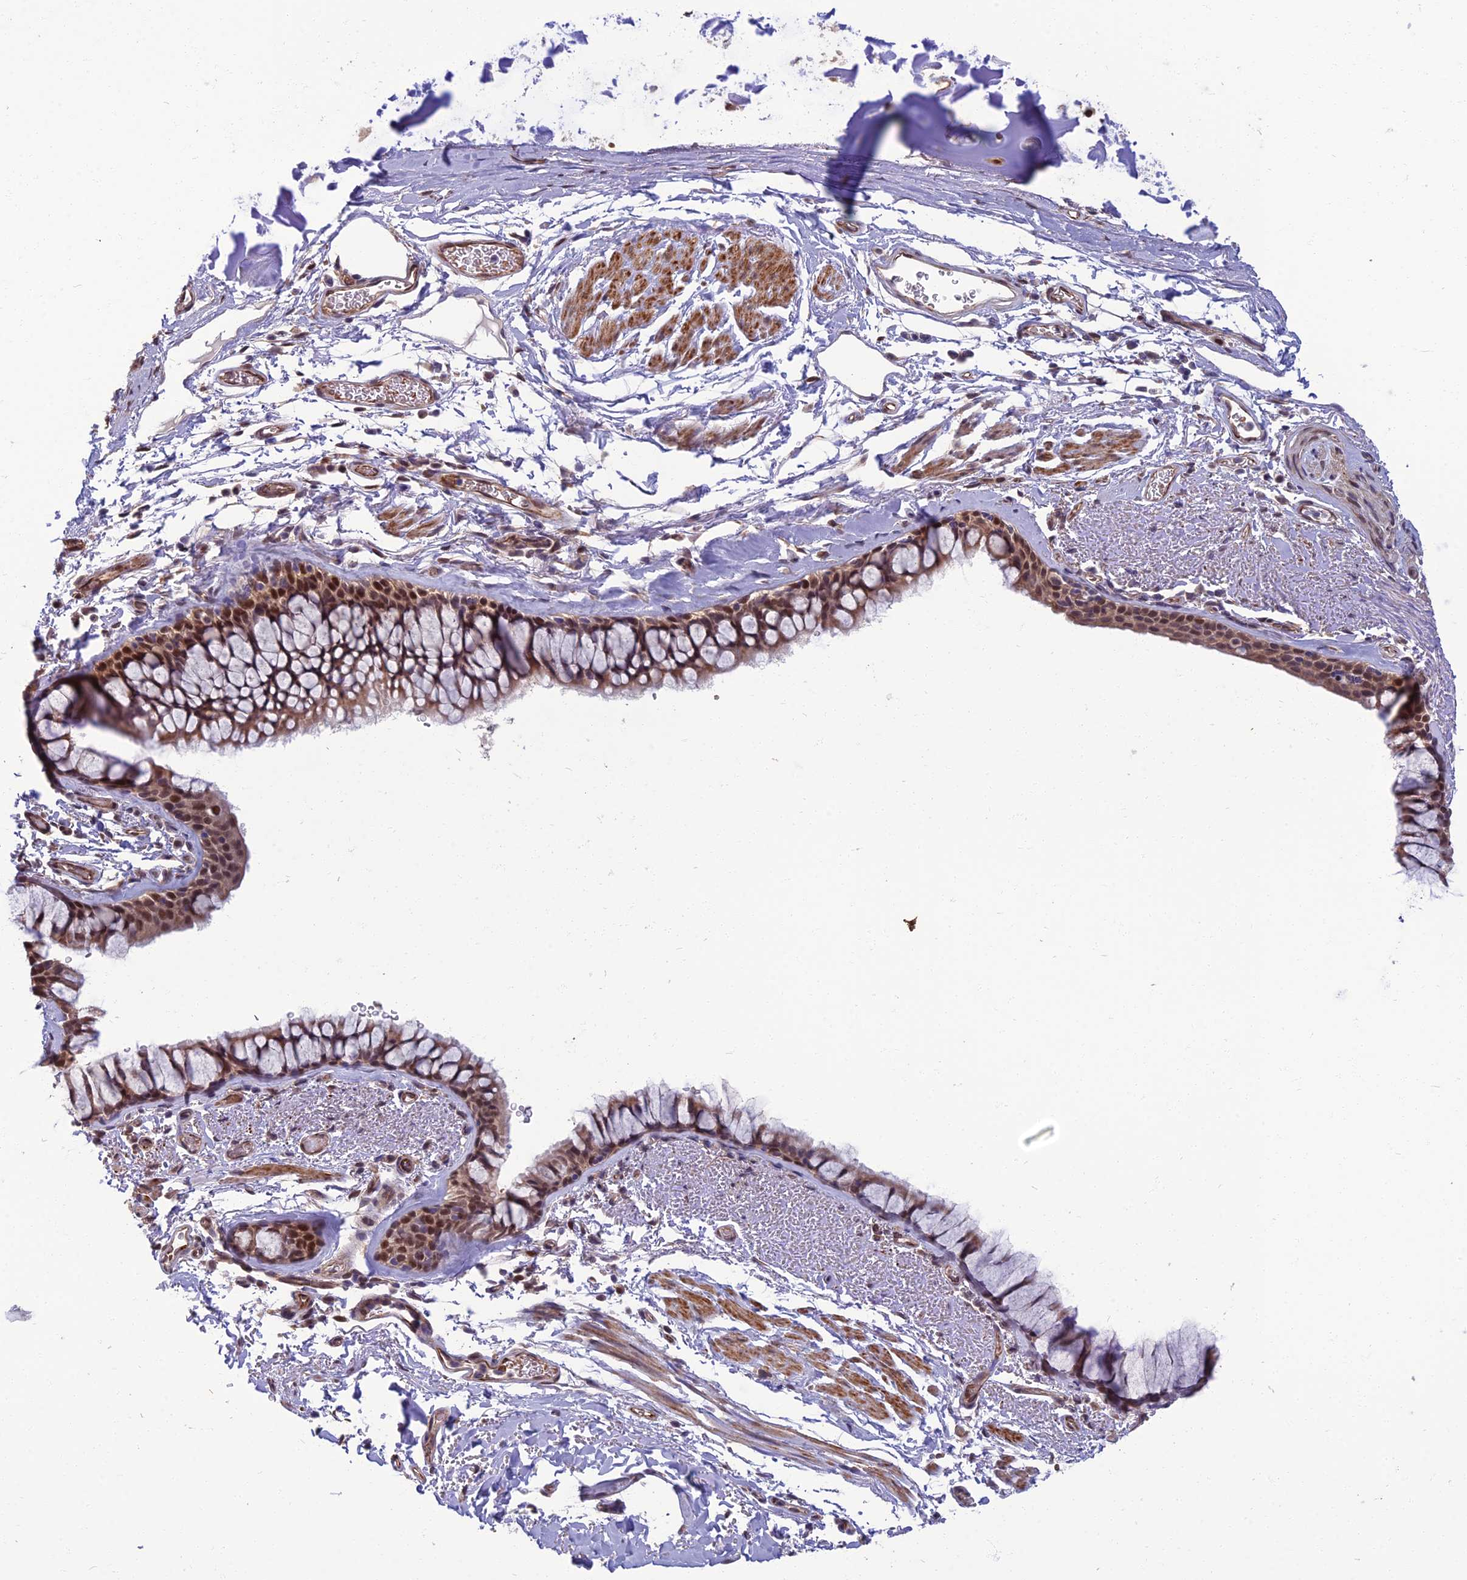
{"staining": {"intensity": "moderate", "quantity": ">75%", "location": "nuclear"}, "tissue": "bronchus", "cell_type": "Respiratory epithelial cells", "image_type": "normal", "snomed": [{"axis": "morphology", "description": "Normal tissue, NOS"}, {"axis": "topography", "description": "Bronchus"}], "caption": "Approximately >75% of respiratory epithelial cells in benign bronchus reveal moderate nuclear protein positivity as visualized by brown immunohistochemical staining.", "gene": "NR4A3", "patient": {"sex": "male", "age": 65}}